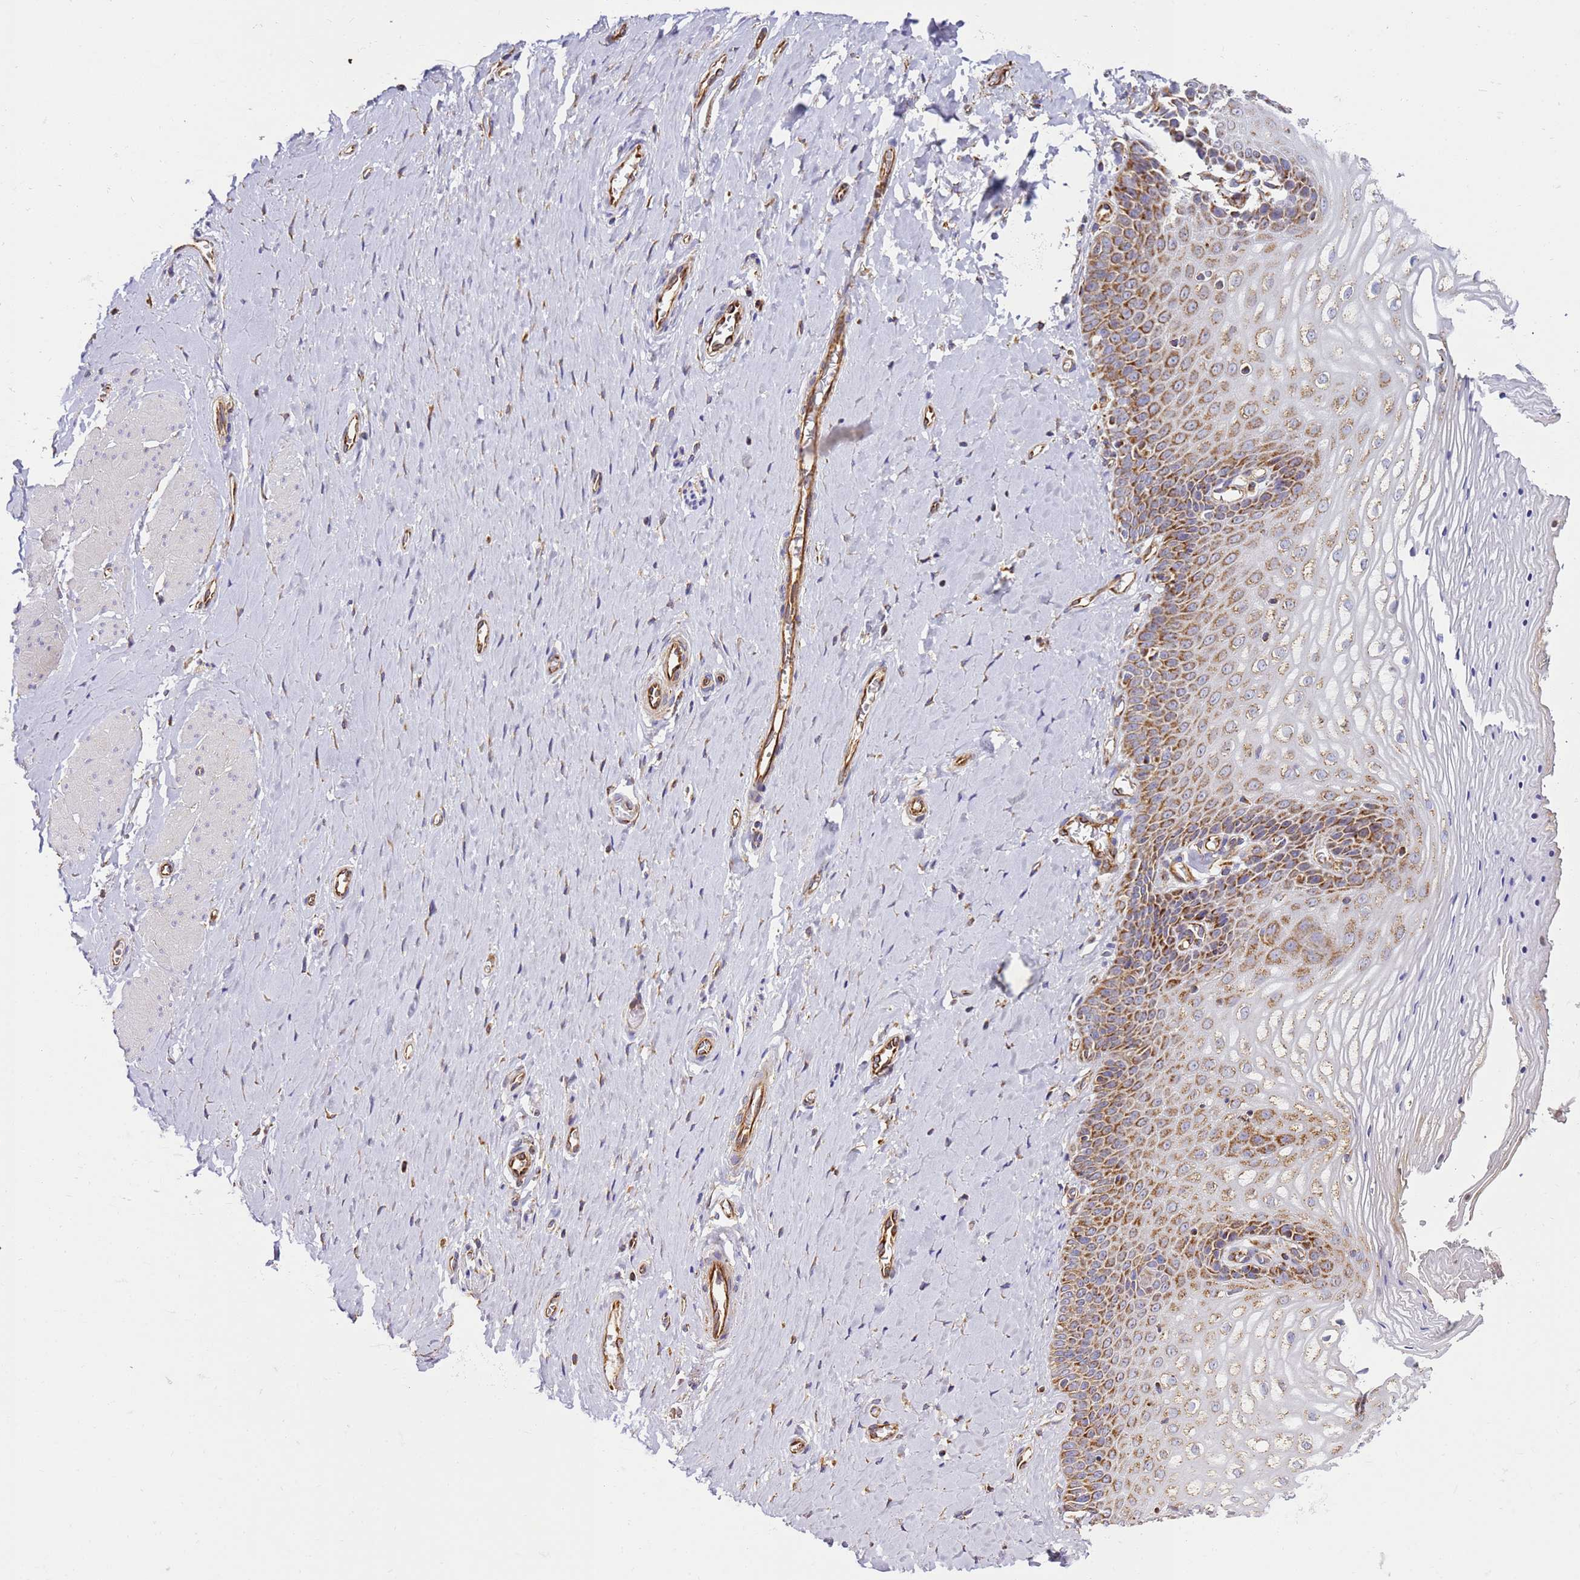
{"staining": {"intensity": "moderate", "quantity": "<25%", "location": "cytoplasmic/membranous"}, "tissue": "vagina", "cell_type": "Squamous epithelial cells", "image_type": "normal", "snomed": [{"axis": "morphology", "description": "Normal tissue, NOS"}, {"axis": "topography", "description": "Vagina"}], "caption": "Moderate cytoplasmic/membranous staining for a protein is appreciated in approximately <25% of squamous epithelial cells of unremarkable vagina using immunohistochemistry.", "gene": "MRPL20", "patient": {"sex": "female", "age": 65}}